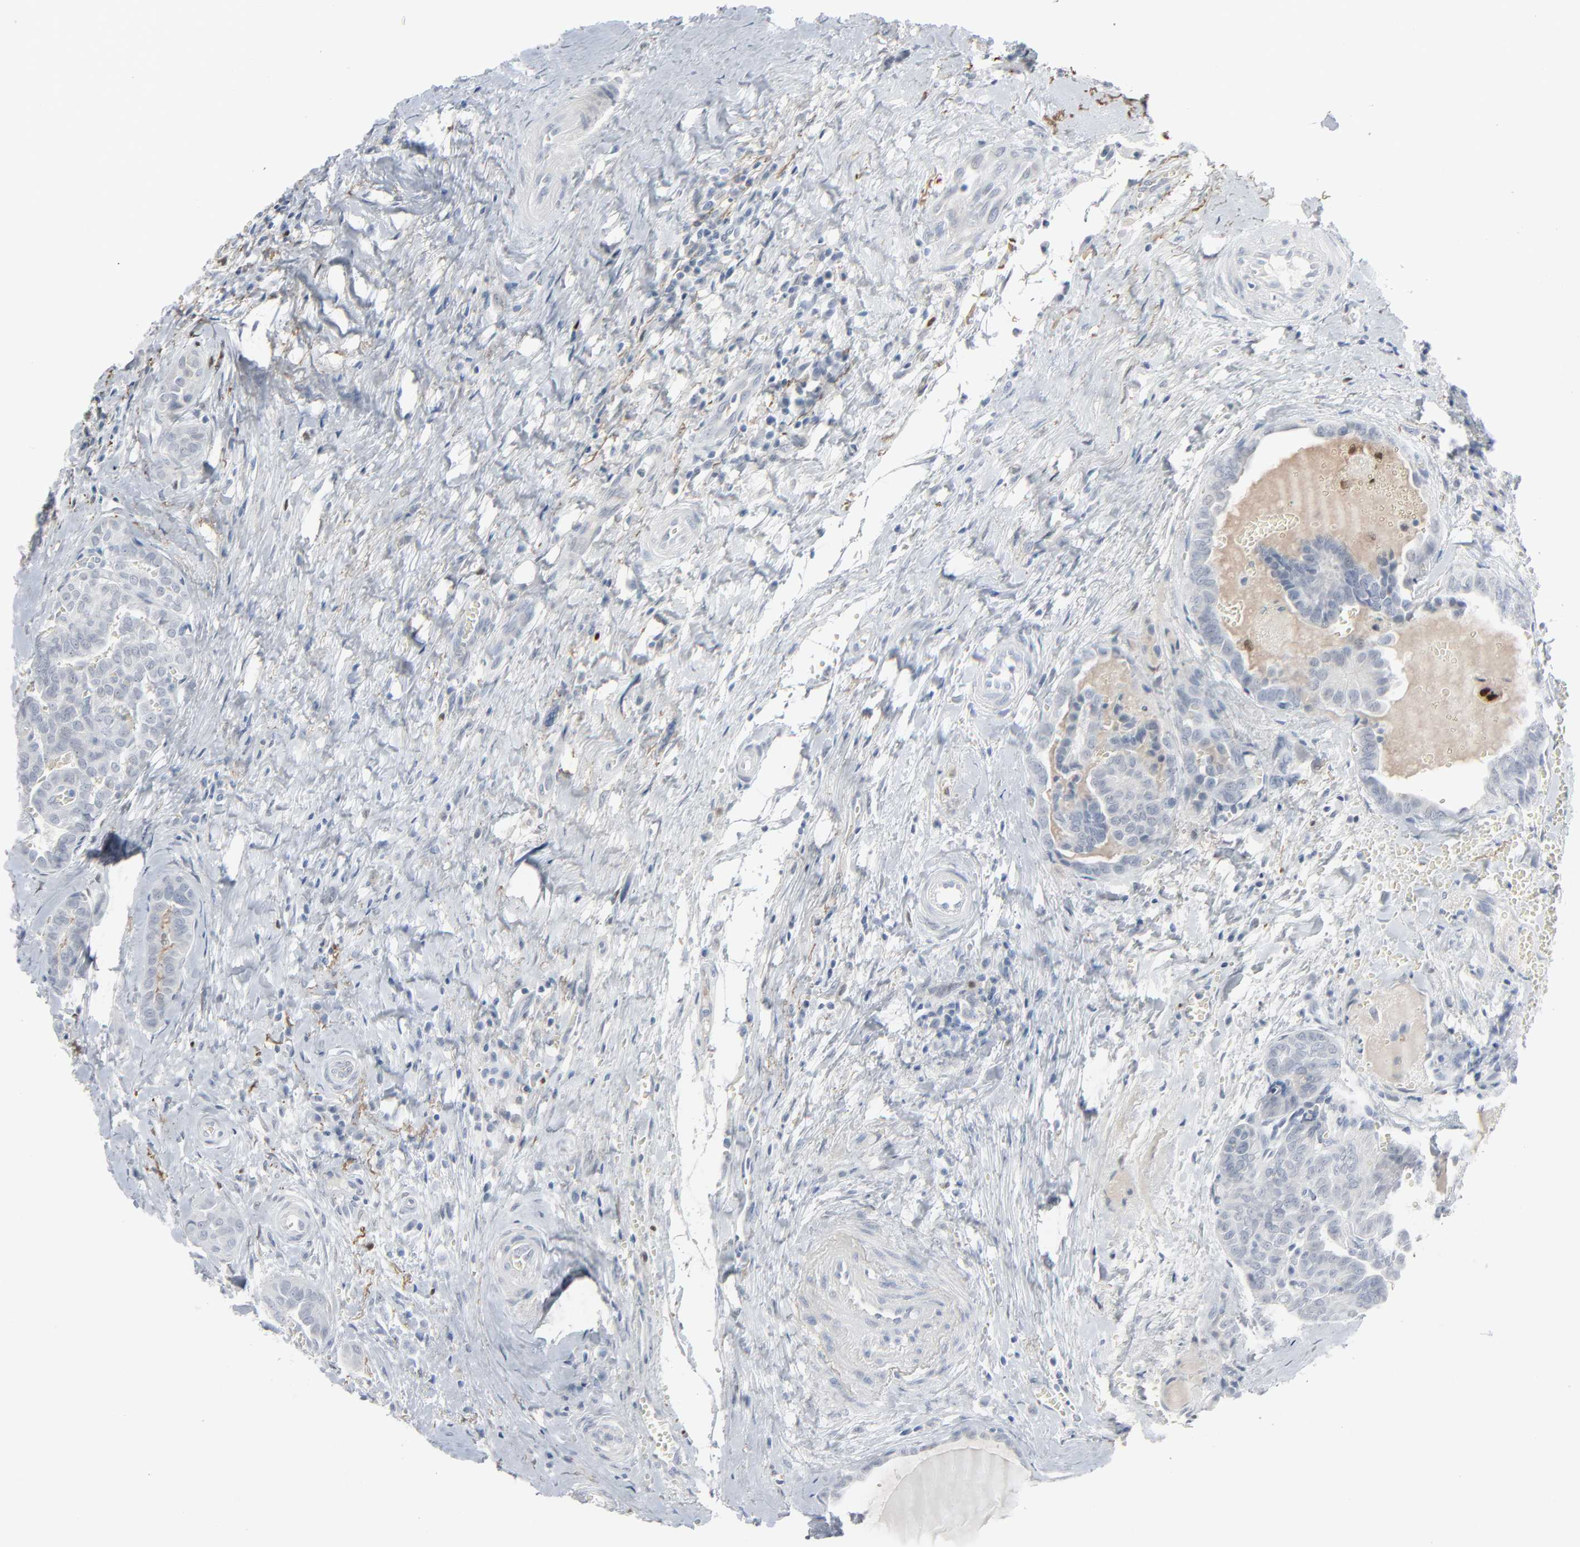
{"staining": {"intensity": "negative", "quantity": "none", "location": "none"}, "tissue": "thyroid cancer", "cell_type": "Tumor cells", "image_type": "cancer", "snomed": [{"axis": "morphology", "description": "Carcinoma, NOS"}, {"axis": "topography", "description": "Thyroid gland"}], "caption": "A high-resolution photomicrograph shows IHC staining of thyroid cancer, which shows no significant positivity in tumor cells.", "gene": "MITF", "patient": {"sex": "female", "age": 91}}